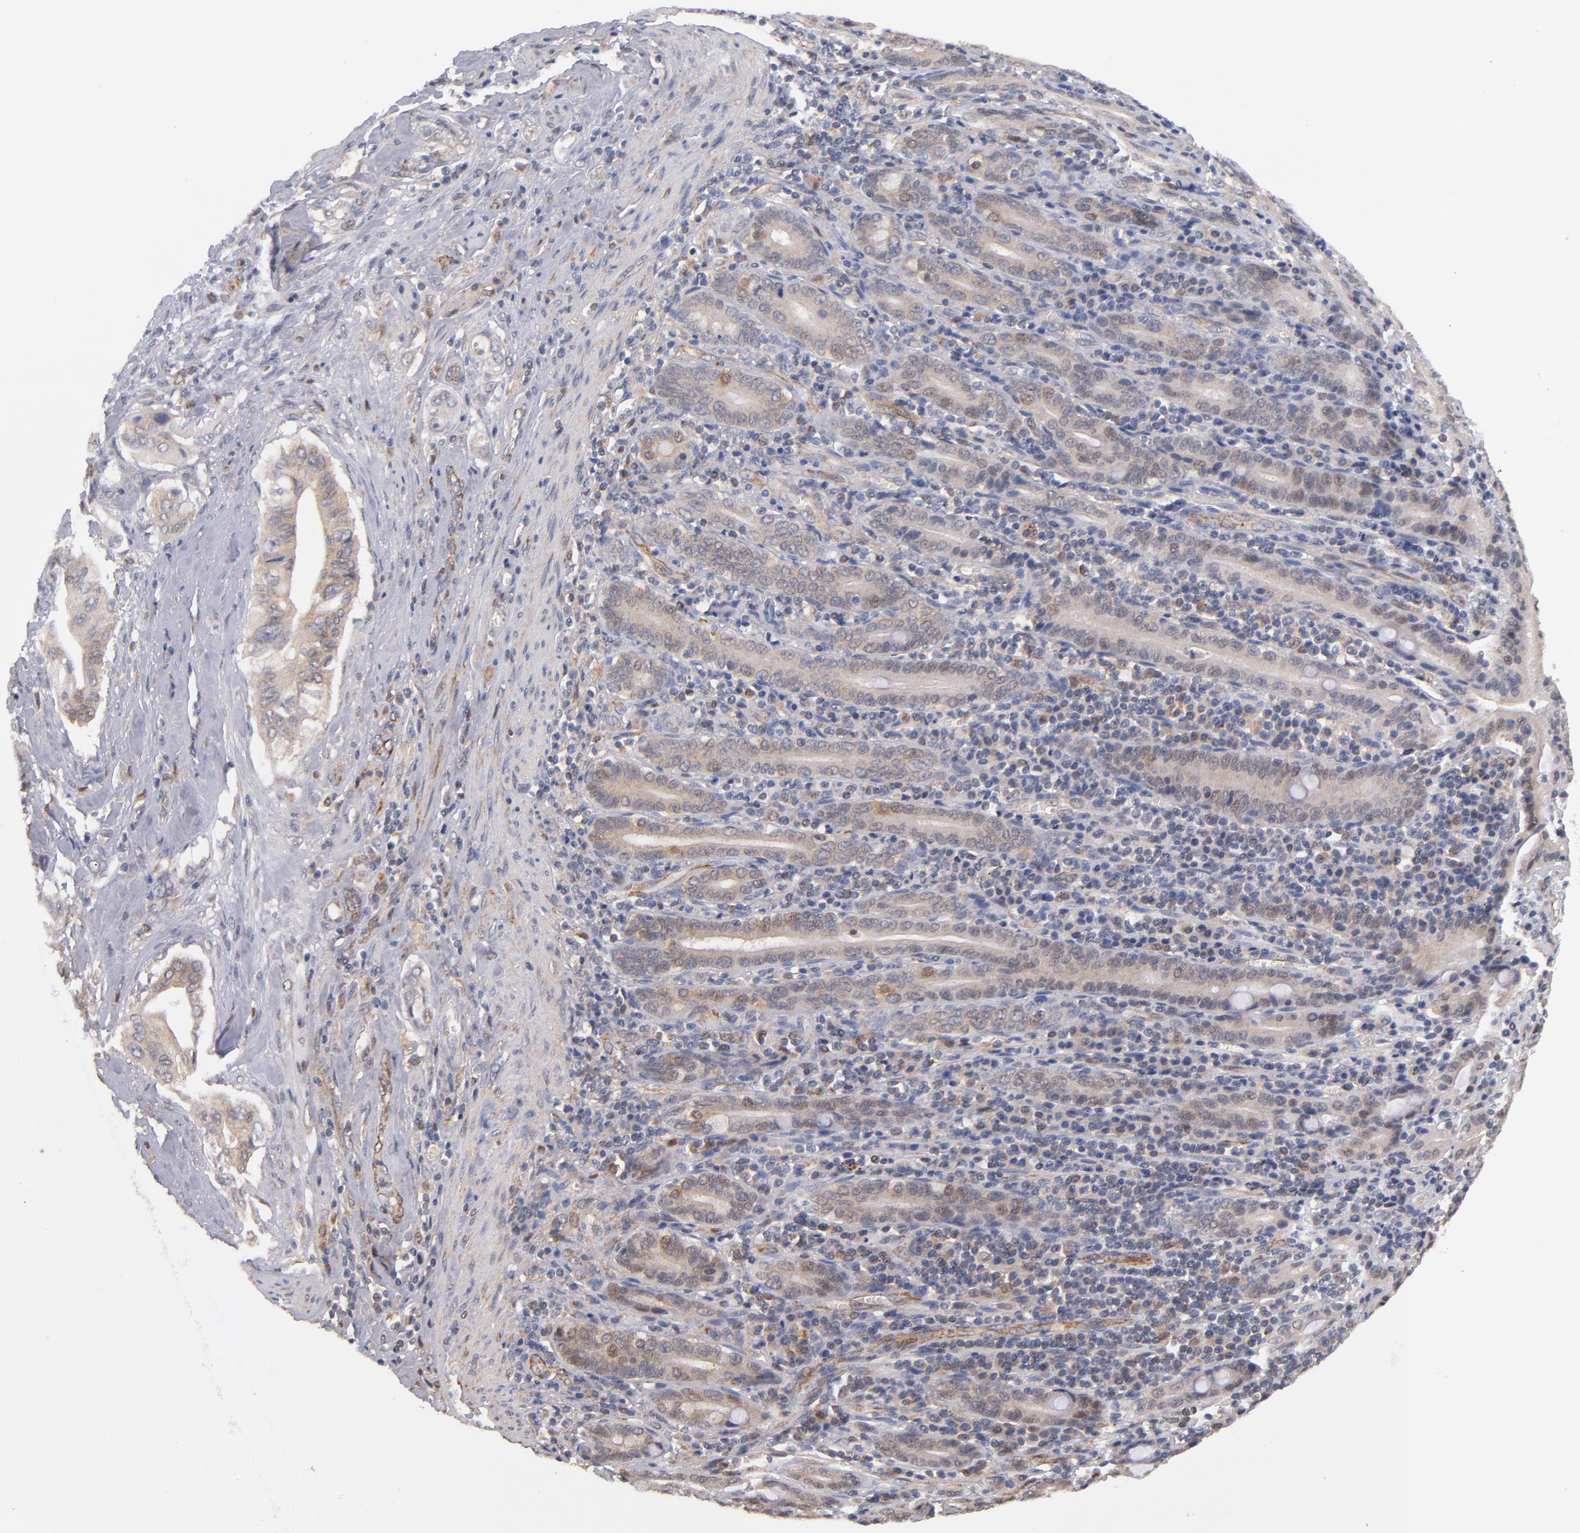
{"staining": {"intensity": "moderate", "quantity": ">75%", "location": "cytoplasmic/membranous"}, "tissue": "pancreatic cancer", "cell_type": "Tumor cells", "image_type": "cancer", "snomed": [{"axis": "morphology", "description": "Adenocarcinoma, NOS"}, {"axis": "topography", "description": "Pancreas"}], "caption": "About >75% of tumor cells in human pancreatic adenocarcinoma show moderate cytoplasmic/membranous protein expression as visualized by brown immunohistochemical staining.", "gene": "GMFG", "patient": {"sex": "male", "age": 77}}